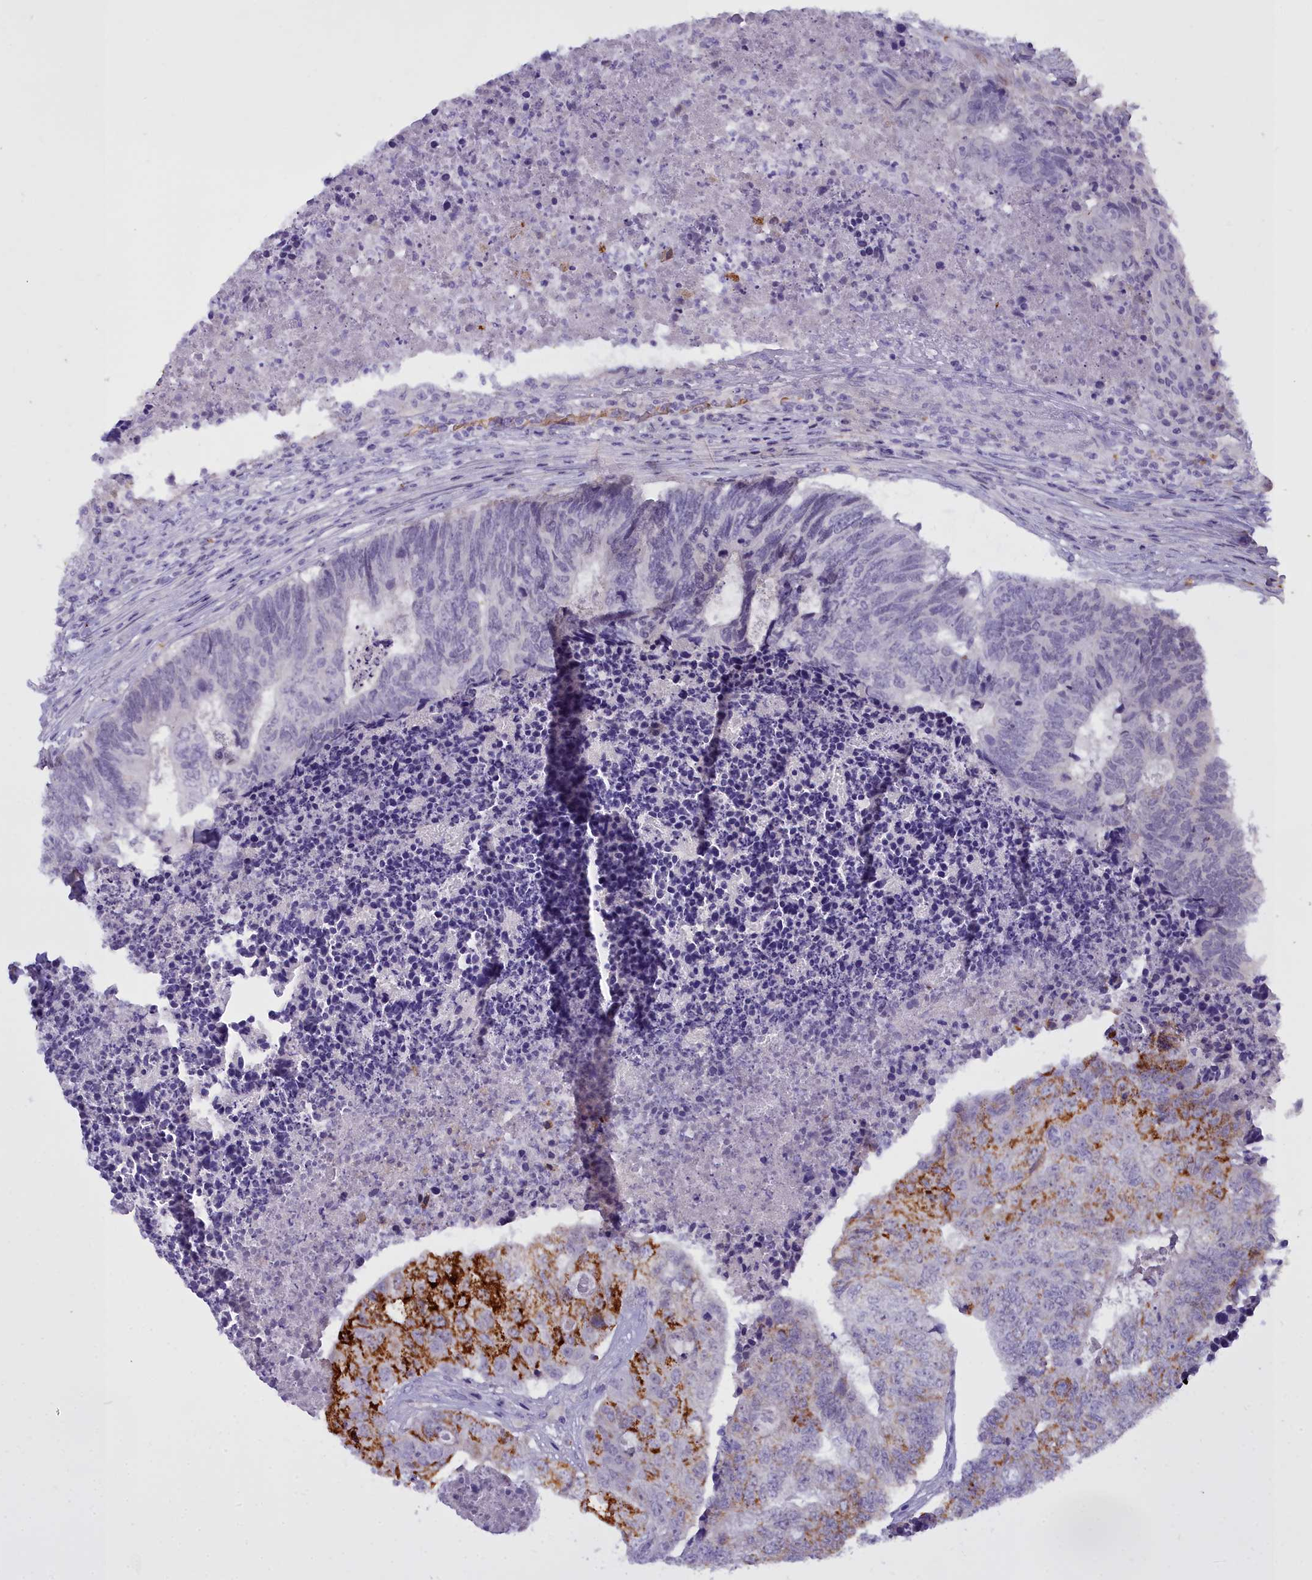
{"staining": {"intensity": "strong", "quantity": "<25%", "location": "cytoplasmic/membranous"}, "tissue": "colorectal cancer", "cell_type": "Tumor cells", "image_type": "cancer", "snomed": [{"axis": "morphology", "description": "Adenocarcinoma, NOS"}, {"axis": "topography", "description": "Colon"}], "caption": "DAB (3,3'-diaminobenzidine) immunohistochemical staining of human colorectal adenocarcinoma shows strong cytoplasmic/membranous protein staining in about <25% of tumor cells.", "gene": "OSTN", "patient": {"sex": "female", "age": 67}}